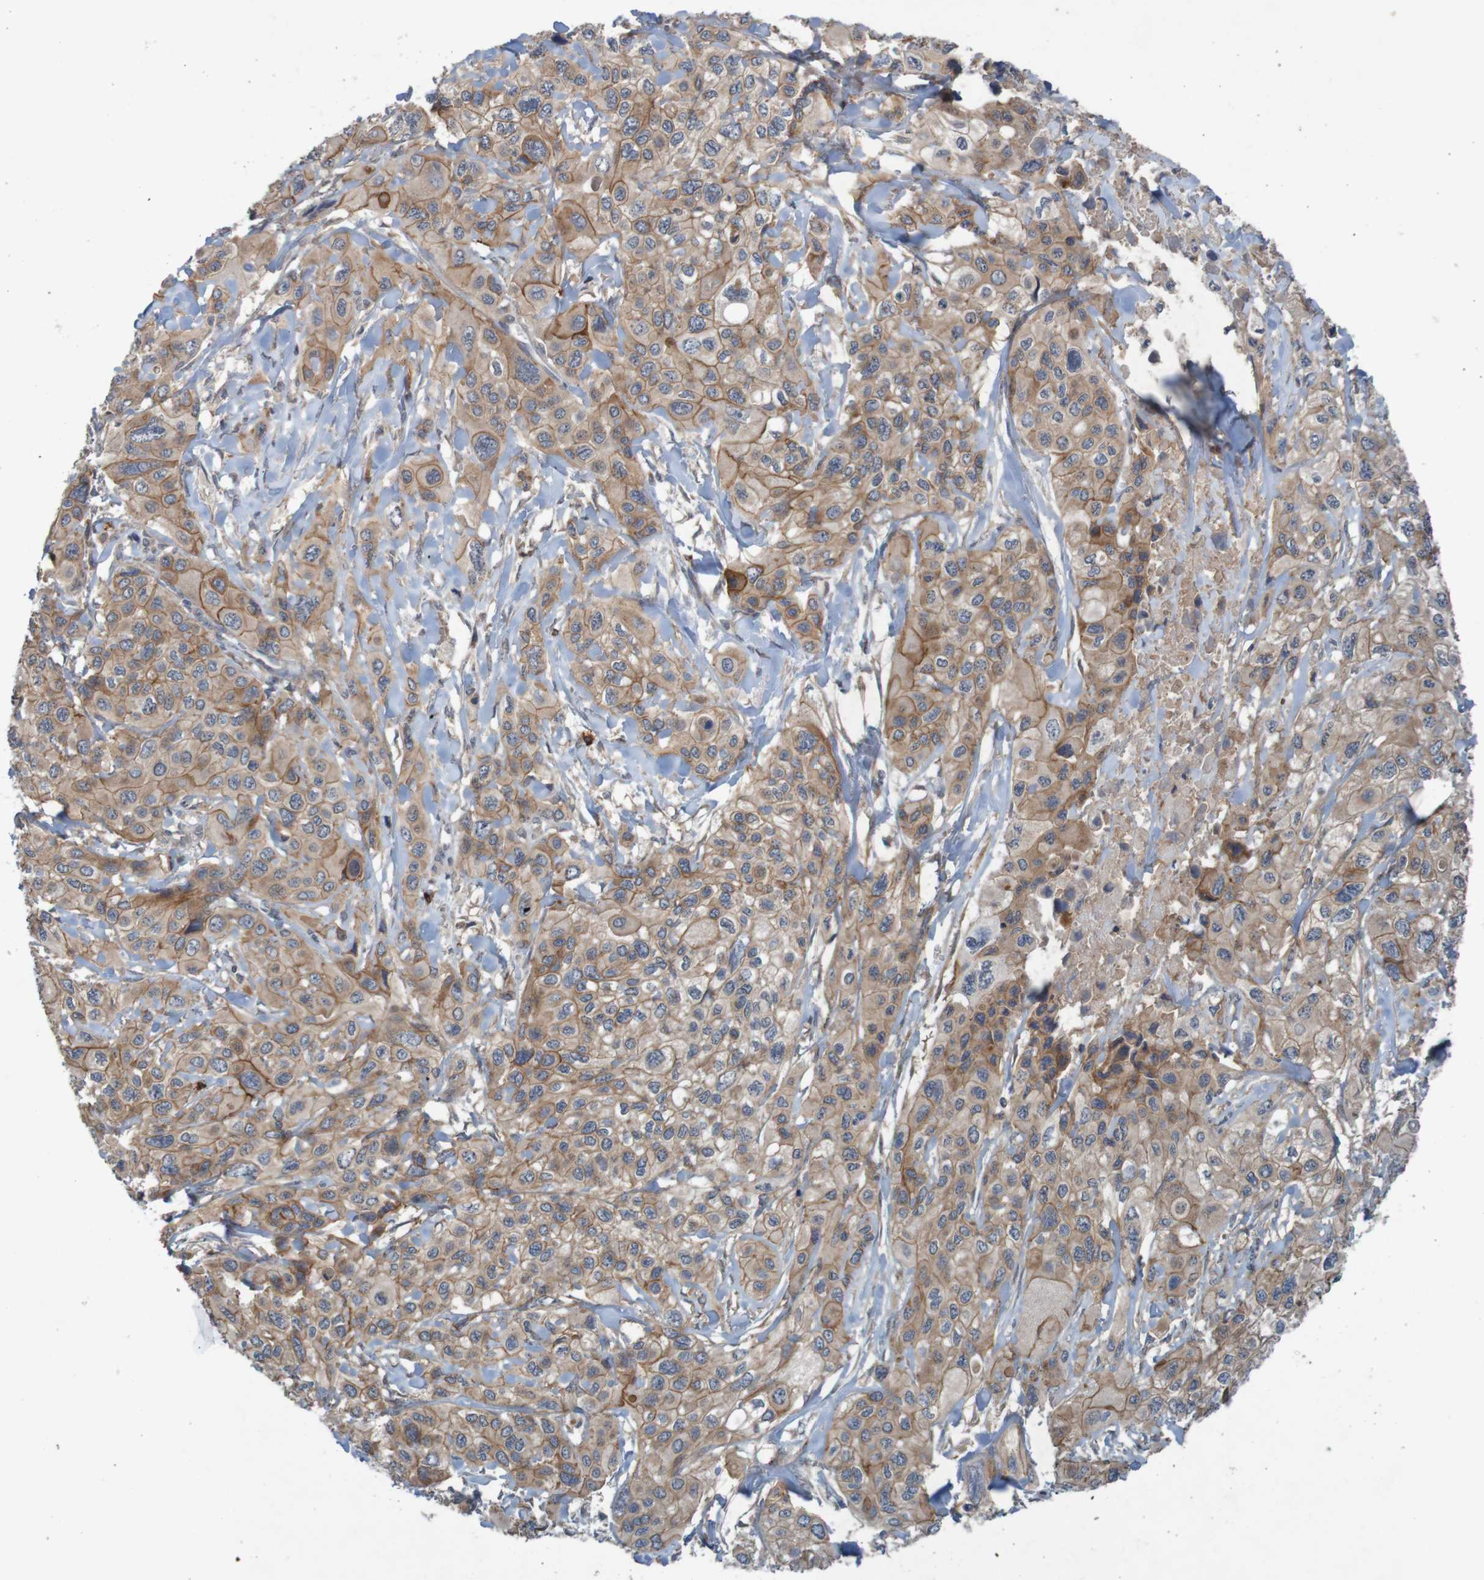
{"staining": {"intensity": "moderate", "quantity": ">75%", "location": "cytoplasmic/membranous"}, "tissue": "pancreatic cancer", "cell_type": "Tumor cells", "image_type": "cancer", "snomed": [{"axis": "morphology", "description": "Adenocarcinoma, NOS"}, {"axis": "topography", "description": "Pancreas"}], "caption": "A brown stain highlights moderate cytoplasmic/membranous expression of a protein in pancreatic cancer (adenocarcinoma) tumor cells. The staining is performed using DAB brown chromogen to label protein expression. The nuclei are counter-stained blue using hematoxylin.", "gene": "B3GAT2", "patient": {"sex": "male", "age": 73}}